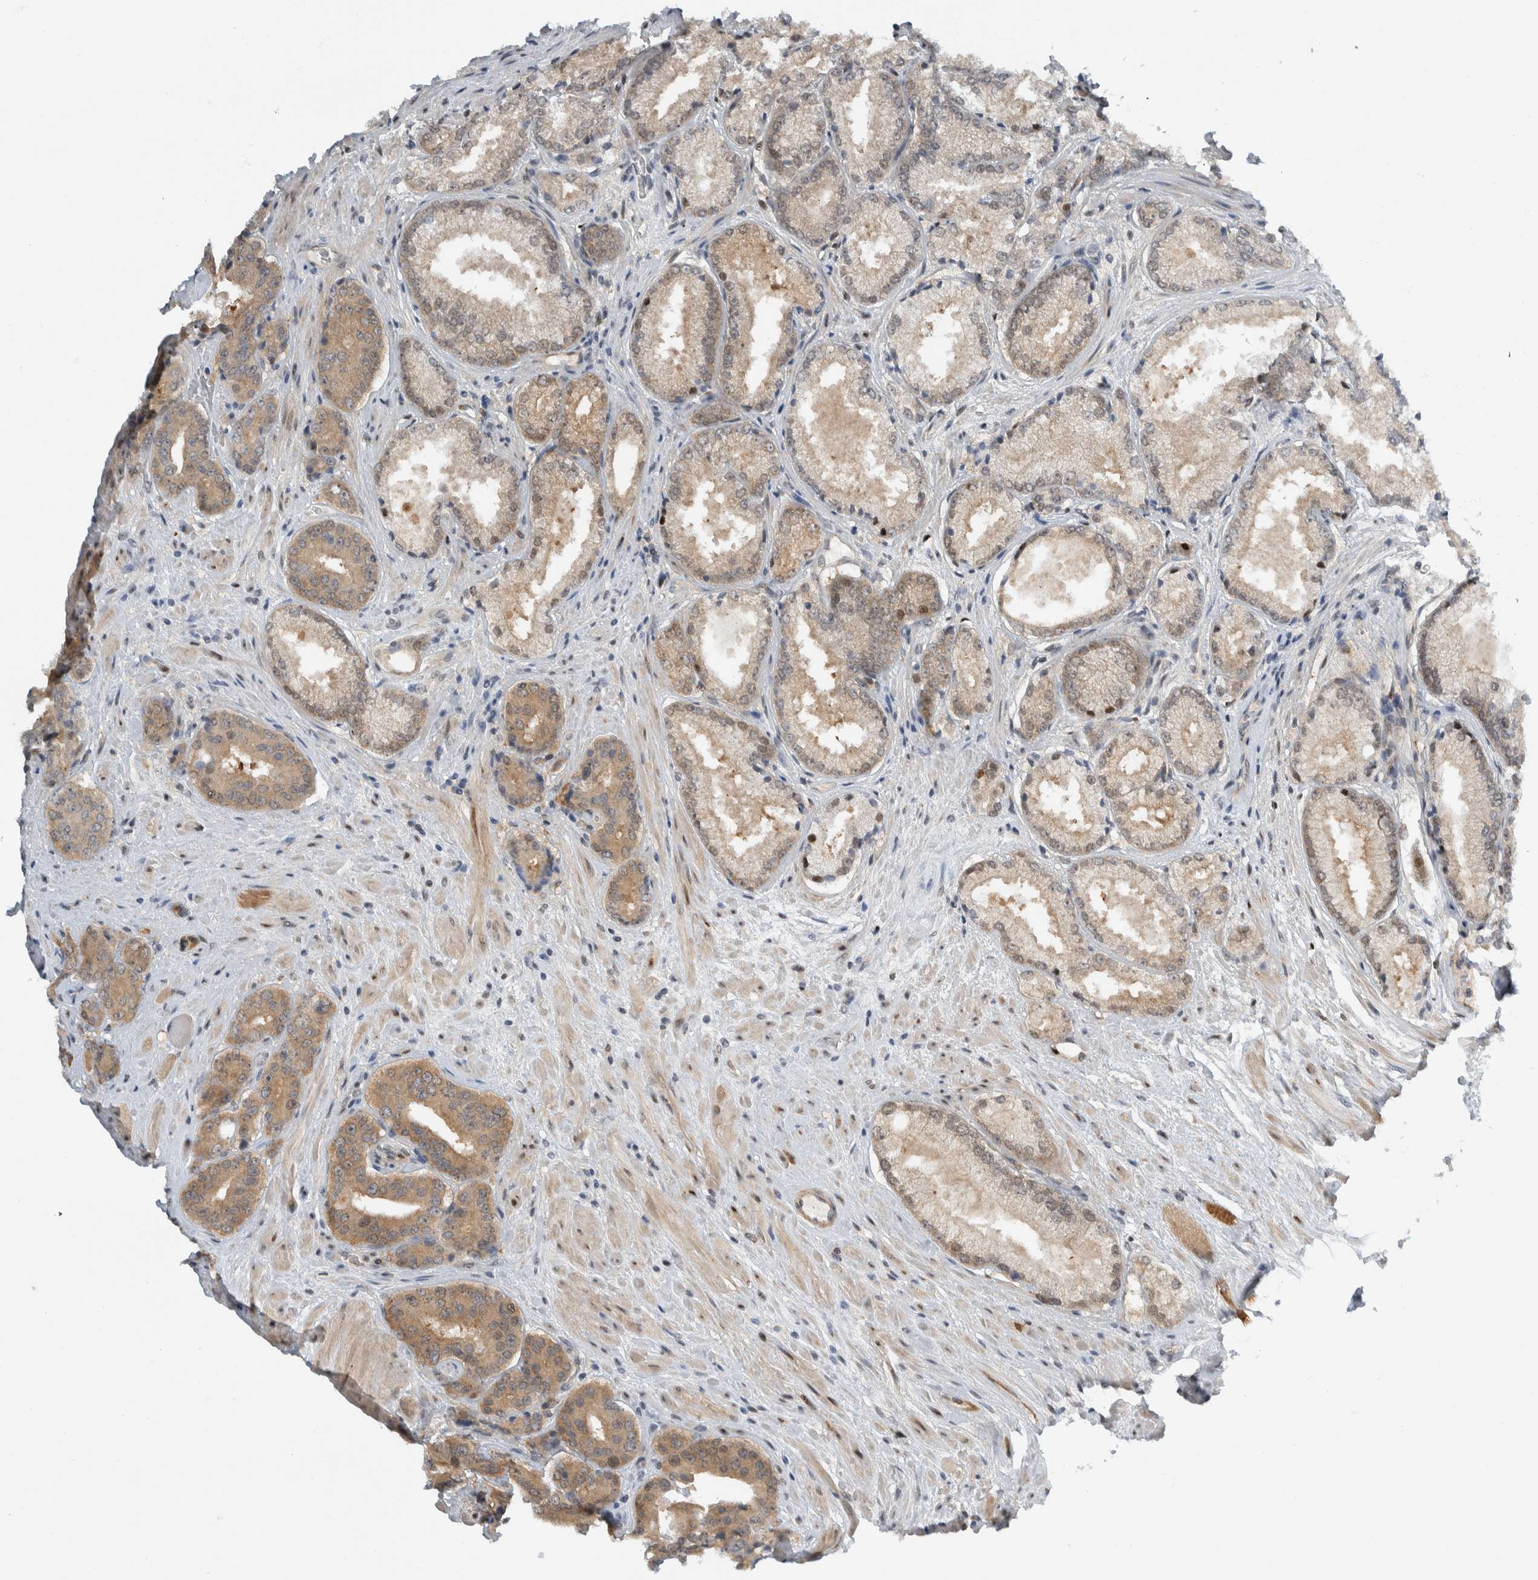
{"staining": {"intensity": "moderate", "quantity": "25%-75%", "location": "cytoplasmic/membranous"}, "tissue": "prostate cancer", "cell_type": "Tumor cells", "image_type": "cancer", "snomed": [{"axis": "morphology", "description": "Adenocarcinoma, High grade"}, {"axis": "topography", "description": "Prostate"}], "caption": "Protein analysis of adenocarcinoma (high-grade) (prostate) tissue displays moderate cytoplasmic/membranous staining in approximately 25%-75% of tumor cells.", "gene": "NCR3LG1", "patient": {"sex": "male", "age": 71}}